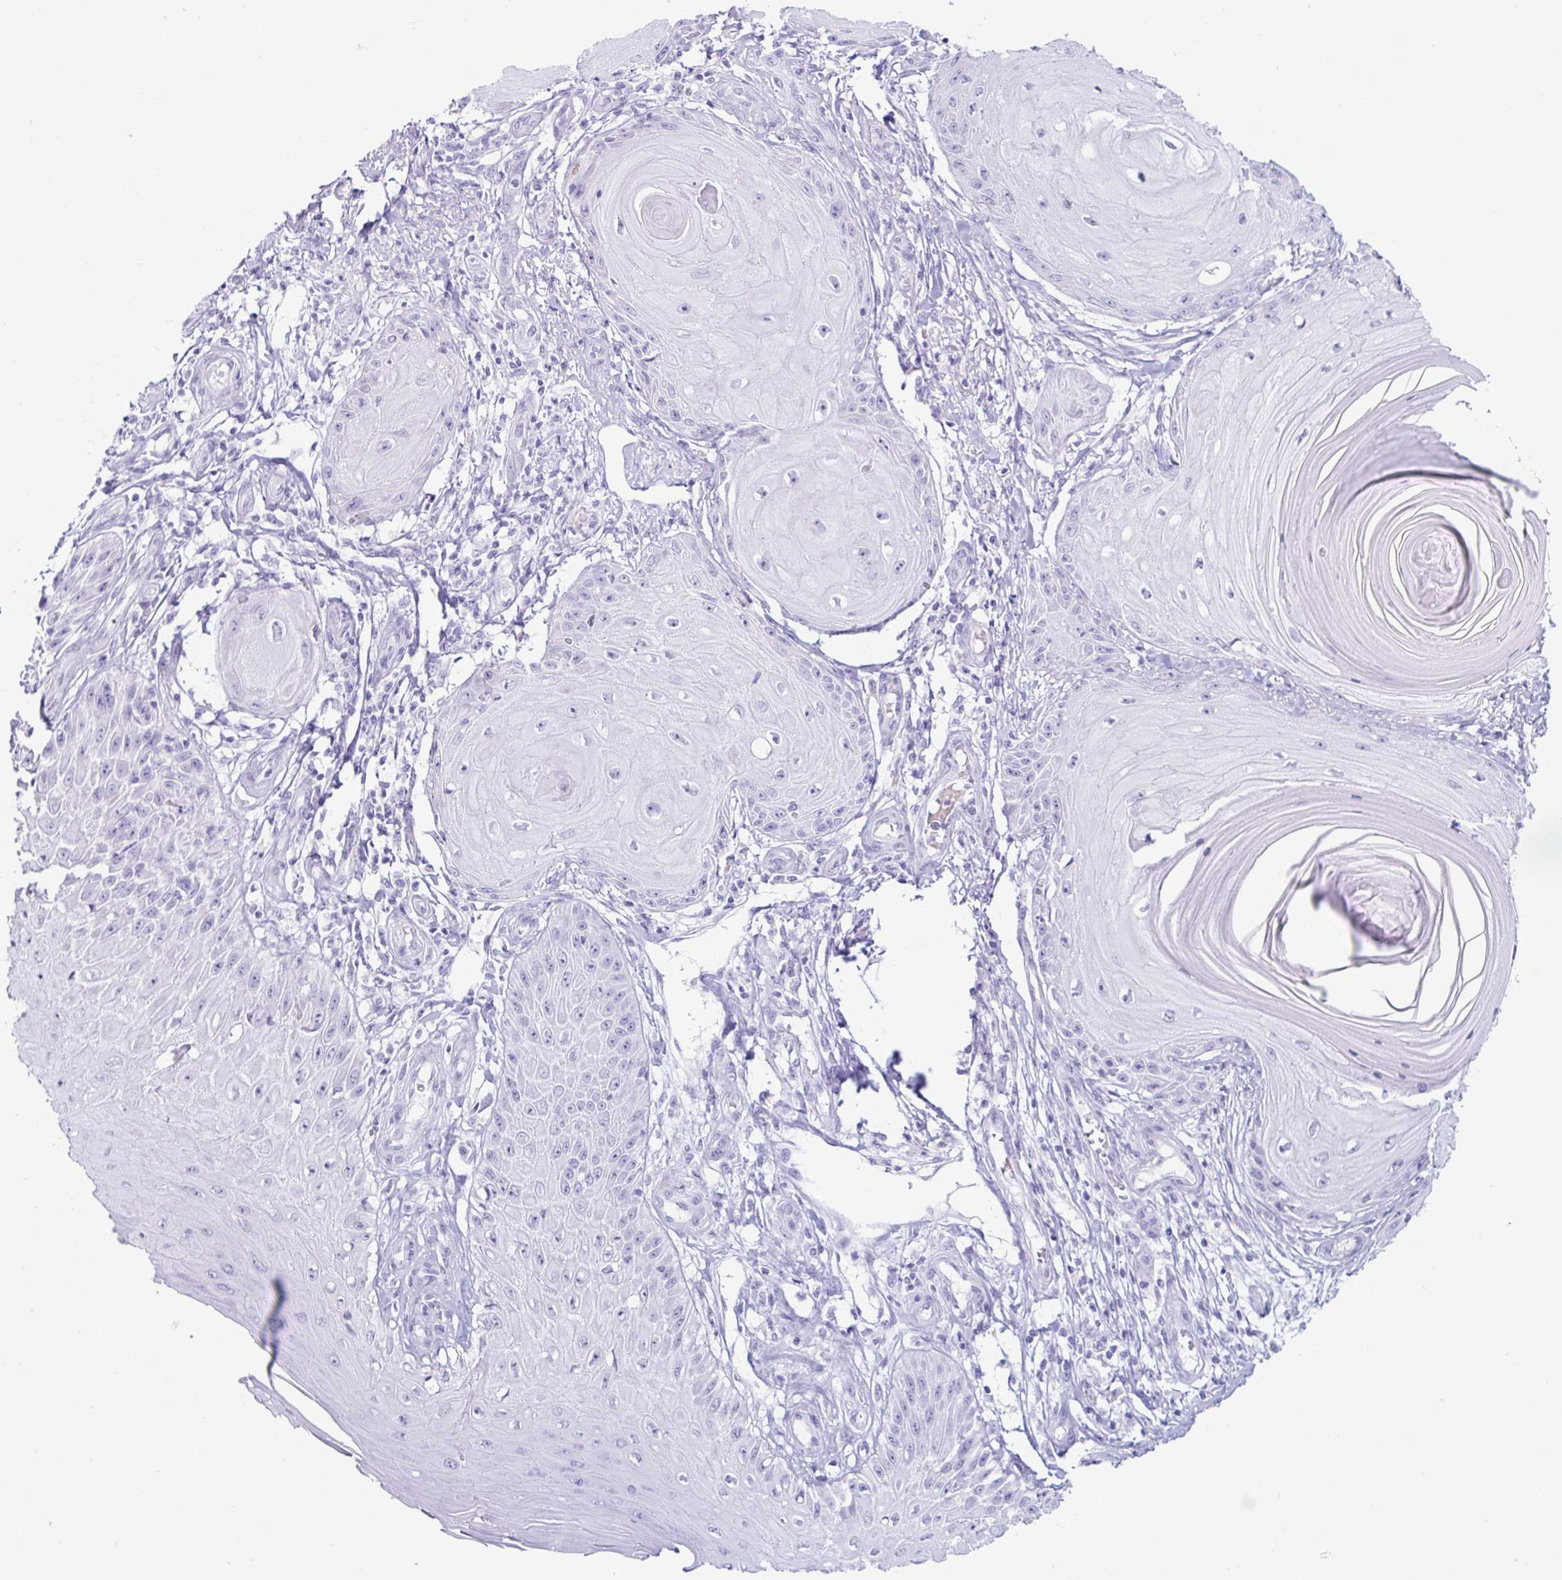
{"staining": {"intensity": "negative", "quantity": "none", "location": "none"}, "tissue": "skin cancer", "cell_type": "Tumor cells", "image_type": "cancer", "snomed": [{"axis": "morphology", "description": "Squamous cell carcinoma, NOS"}, {"axis": "topography", "description": "Skin"}], "caption": "The photomicrograph shows no significant positivity in tumor cells of skin cancer. Brightfield microscopy of immunohistochemistry stained with DAB (brown) and hematoxylin (blue), captured at high magnification.", "gene": "BEST1", "patient": {"sex": "female", "age": 77}}